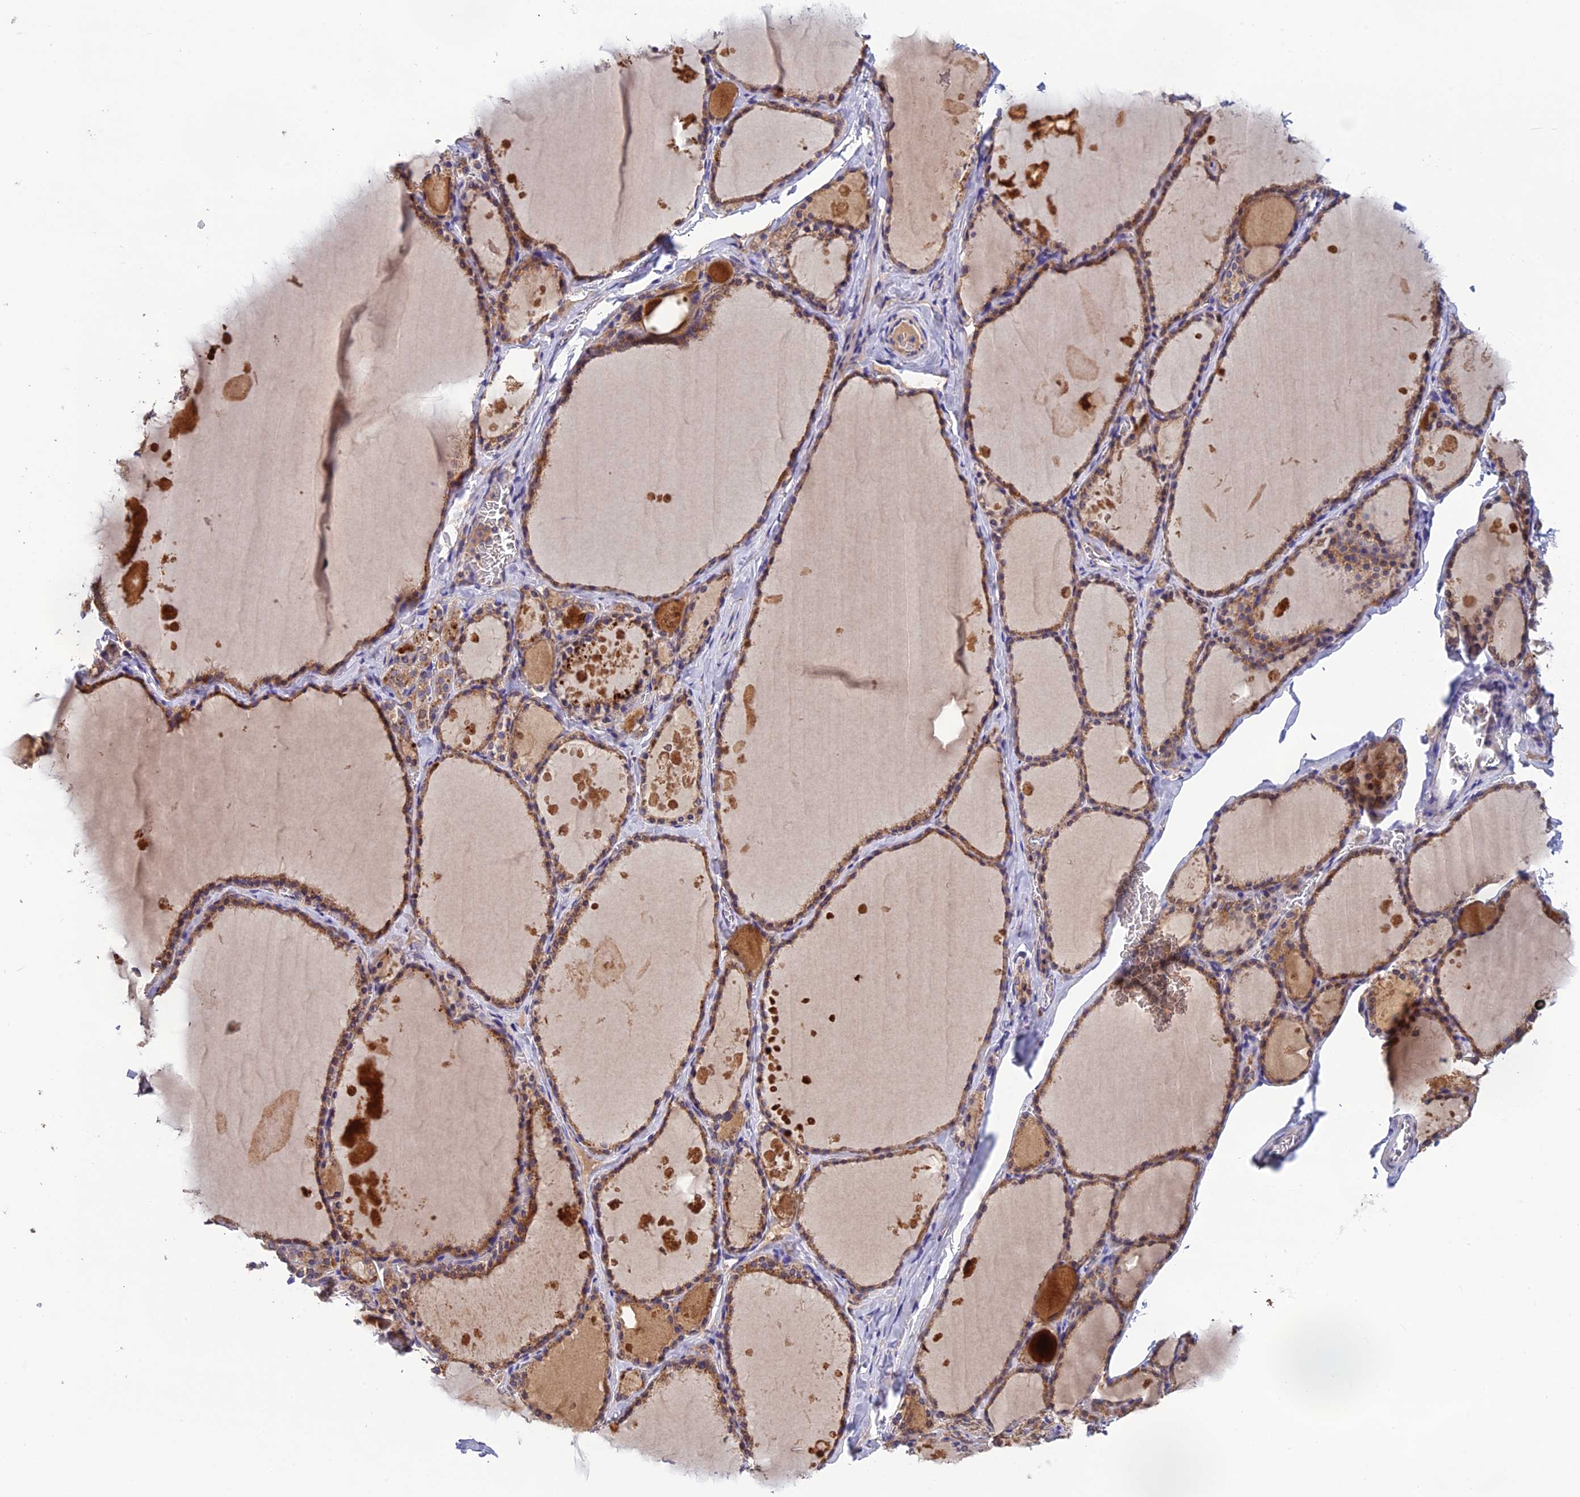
{"staining": {"intensity": "moderate", "quantity": ">75%", "location": "cytoplasmic/membranous"}, "tissue": "thyroid gland", "cell_type": "Glandular cells", "image_type": "normal", "snomed": [{"axis": "morphology", "description": "Normal tissue, NOS"}, {"axis": "topography", "description": "Thyroid gland"}], "caption": "Moderate cytoplasmic/membranous positivity is identified in approximately >75% of glandular cells in benign thyroid gland. Immunohistochemistry (ihc) stains the protein in brown and the nuclei are stained blue.", "gene": "PZP", "patient": {"sex": "male", "age": 56}}